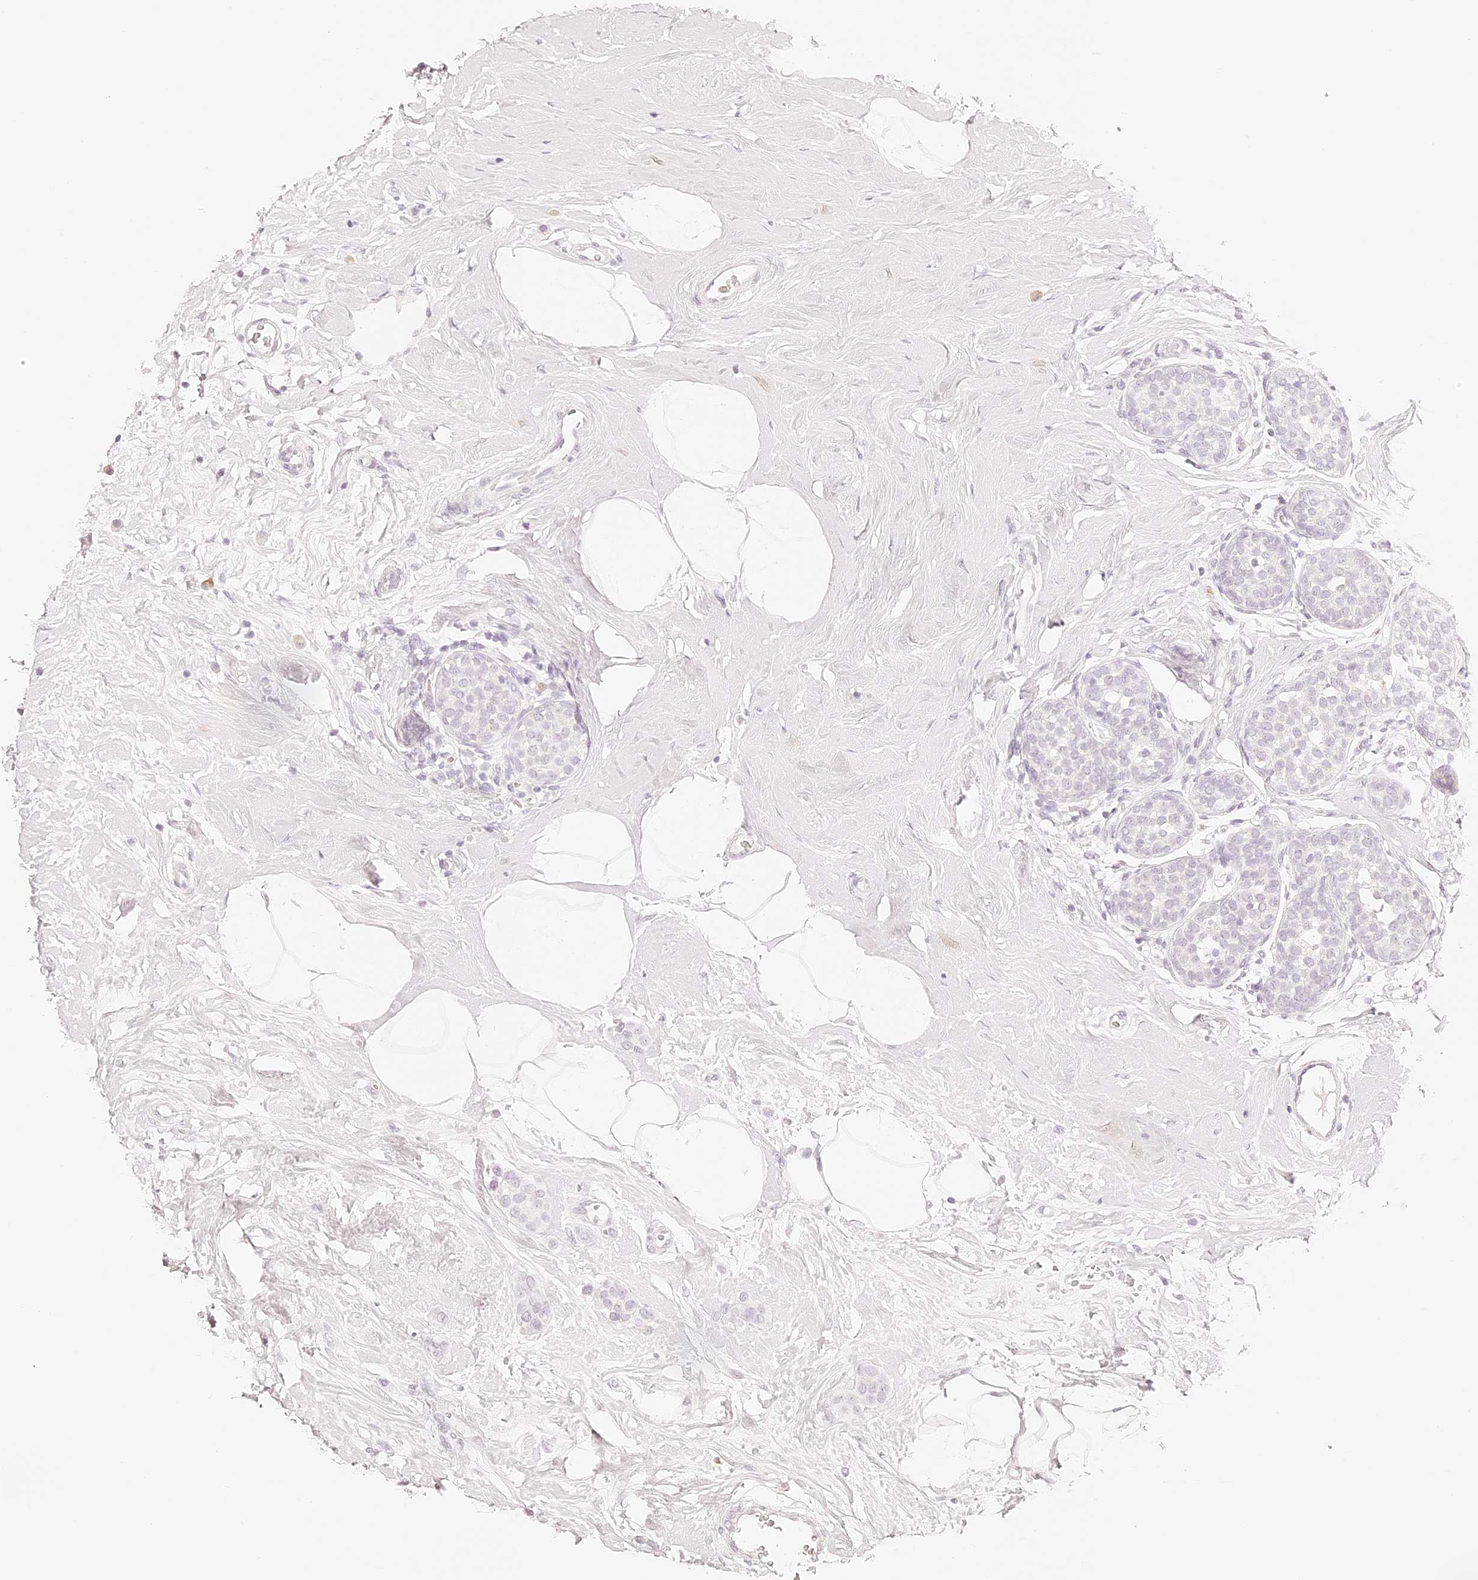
{"staining": {"intensity": "negative", "quantity": "none", "location": "none"}, "tissue": "breast cancer", "cell_type": "Tumor cells", "image_type": "cancer", "snomed": [{"axis": "morphology", "description": "Lobular carcinoma, in situ"}, {"axis": "morphology", "description": "Lobular carcinoma"}, {"axis": "topography", "description": "Breast"}], "caption": "DAB (3,3'-diaminobenzidine) immunohistochemical staining of human lobular carcinoma (breast) reveals no significant positivity in tumor cells.", "gene": "TRIM45", "patient": {"sex": "female", "age": 41}}